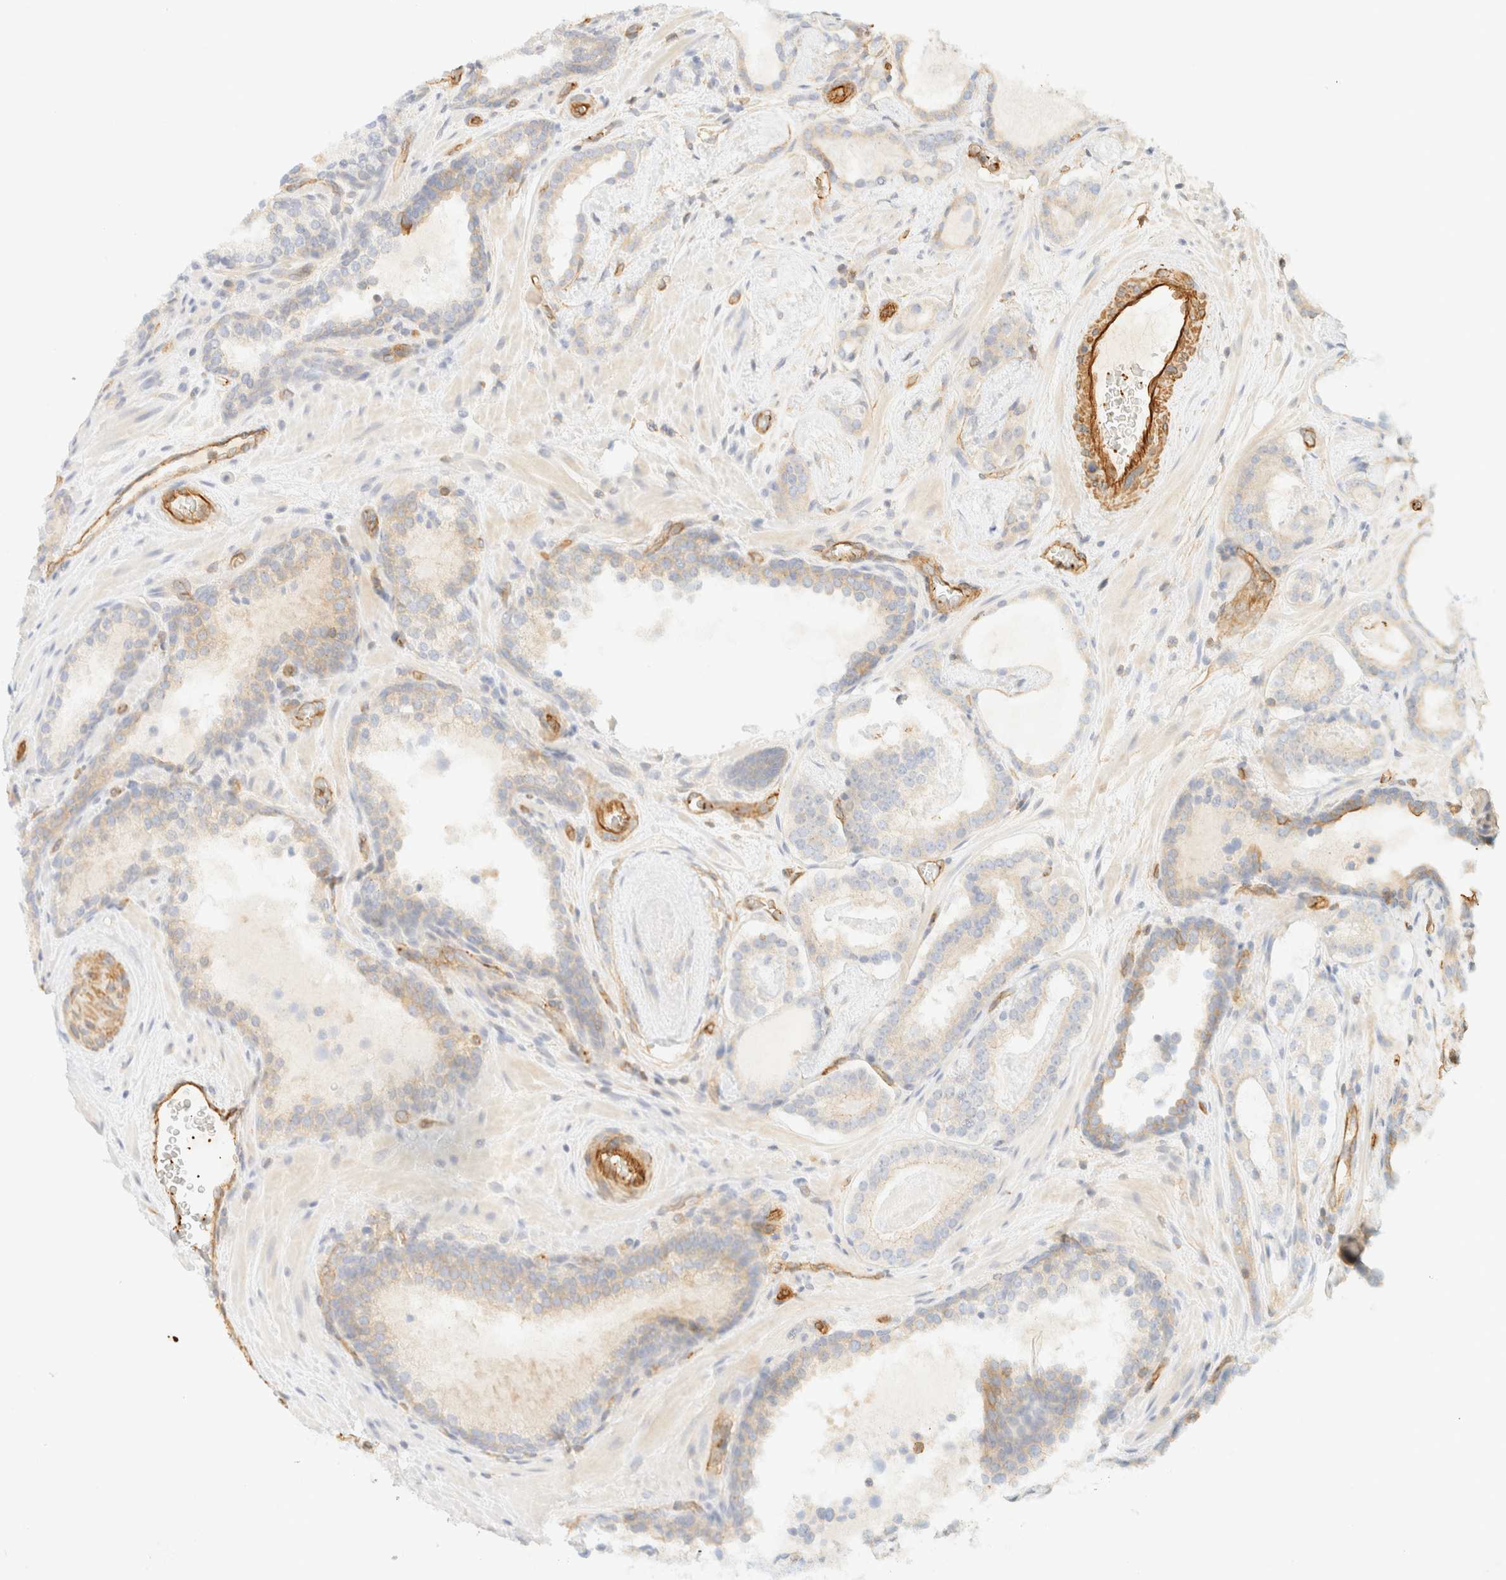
{"staining": {"intensity": "weak", "quantity": "25%-75%", "location": "cytoplasmic/membranous"}, "tissue": "prostate cancer", "cell_type": "Tumor cells", "image_type": "cancer", "snomed": [{"axis": "morphology", "description": "Adenocarcinoma, High grade"}, {"axis": "topography", "description": "Prostate"}], "caption": "Immunohistochemical staining of human prostate cancer displays low levels of weak cytoplasmic/membranous protein positivity in approximately 25%-75% of tumor cells.", "gene": "OTOP2", "patient": {"sex": "male", "age": 56}}